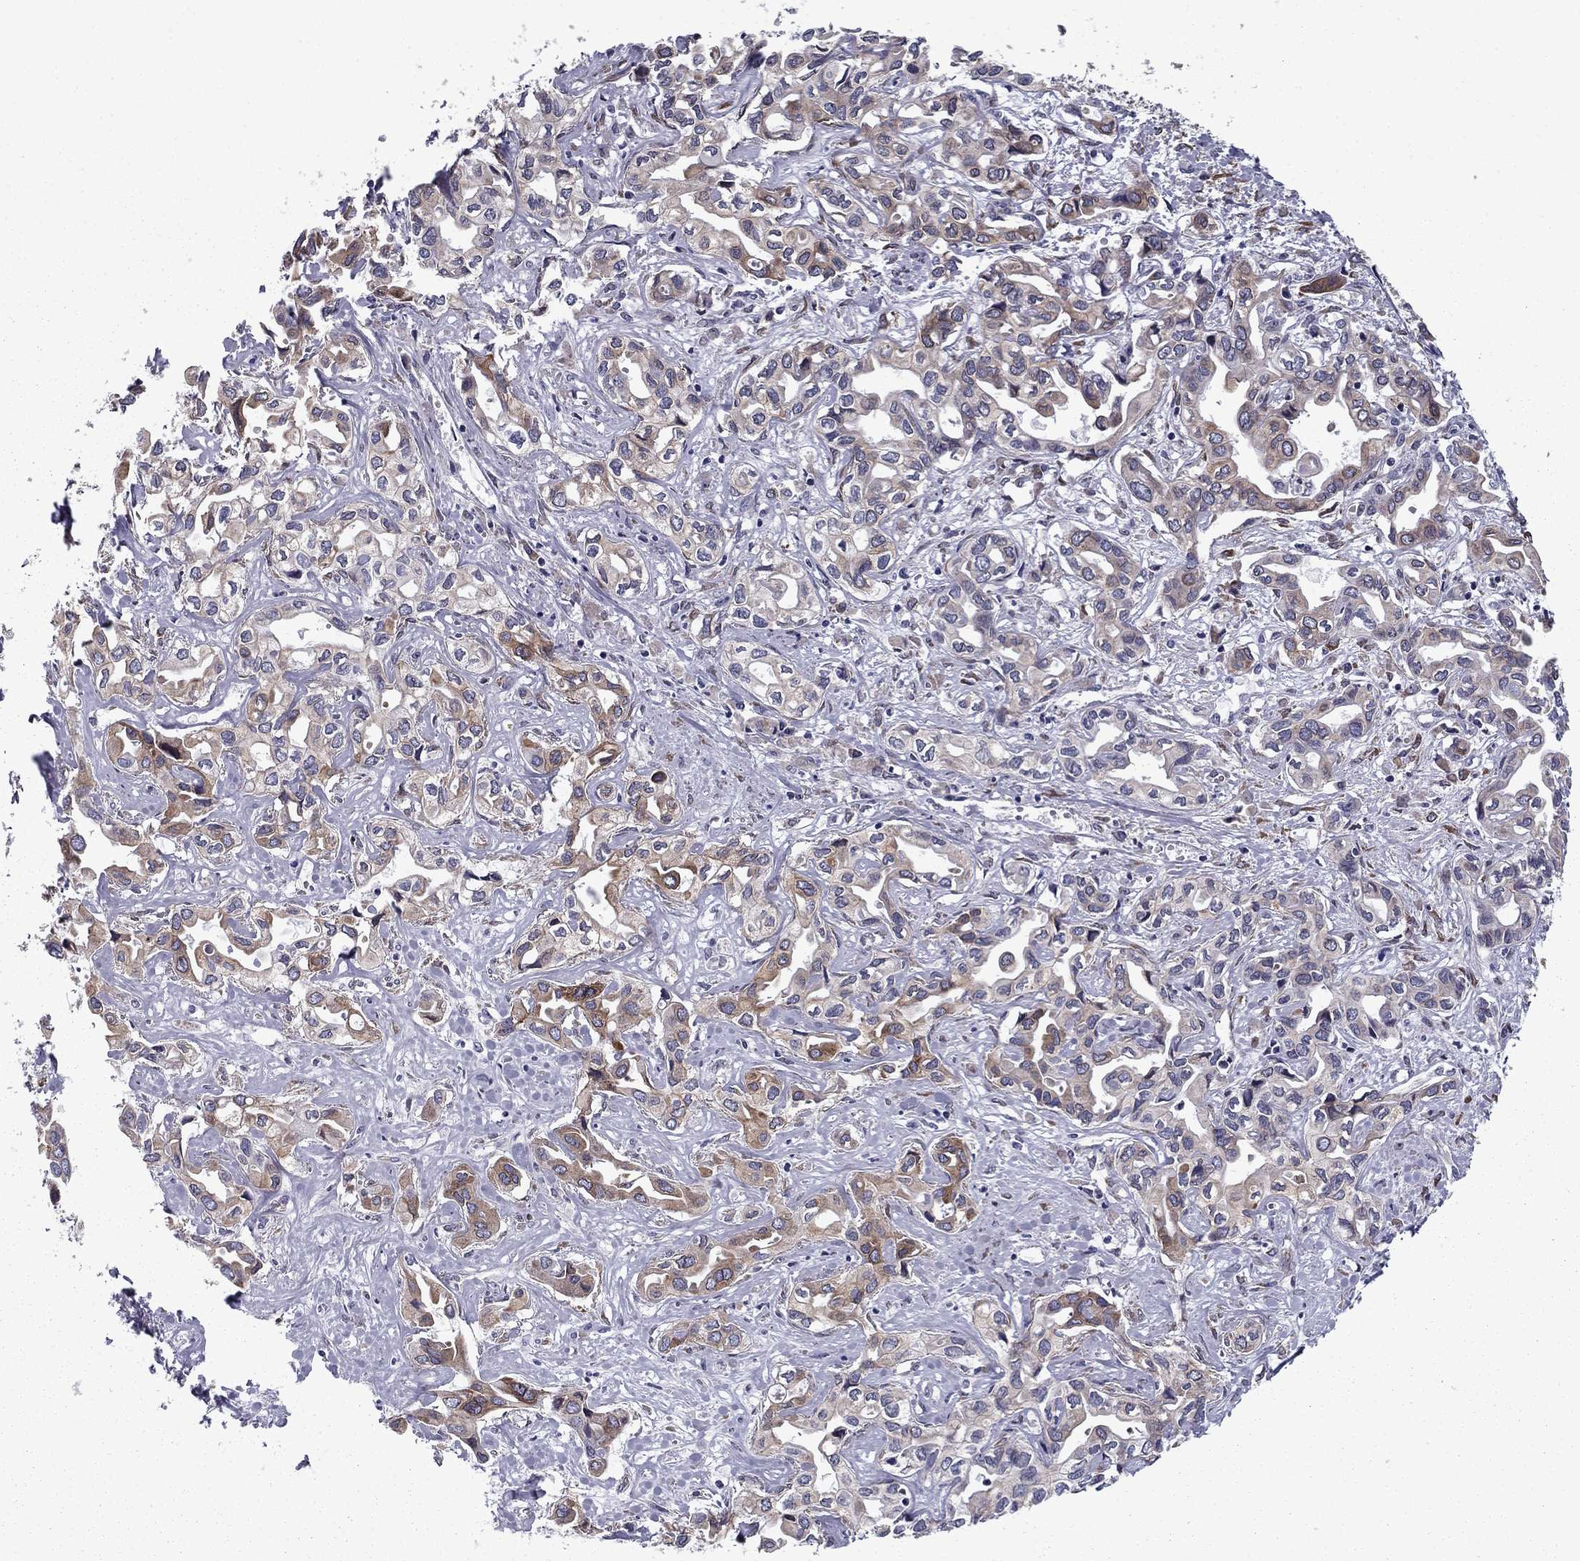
{"staining": {"intensity": "moderate", "quantity": "25%-75%", "location": "cytoplasmic/membranous"}, "tissue": "liver cancer", "cell_type": "Tumor cells", "image_type": "cancer", "snomed": [{"axis": "morphology", "description": "Cholangiocarcinoma"}, {"axis": "topography", "description": "Liver"}], "caption": "A high-resolution histopathology image shows IHC staining of liver cancer, which demonstrates moderate cytoplasmic/membranous expression in about 25%-75% of tumor cells.", "gene": "TMED3", "patient": {"sex": "female", "age": 64}}